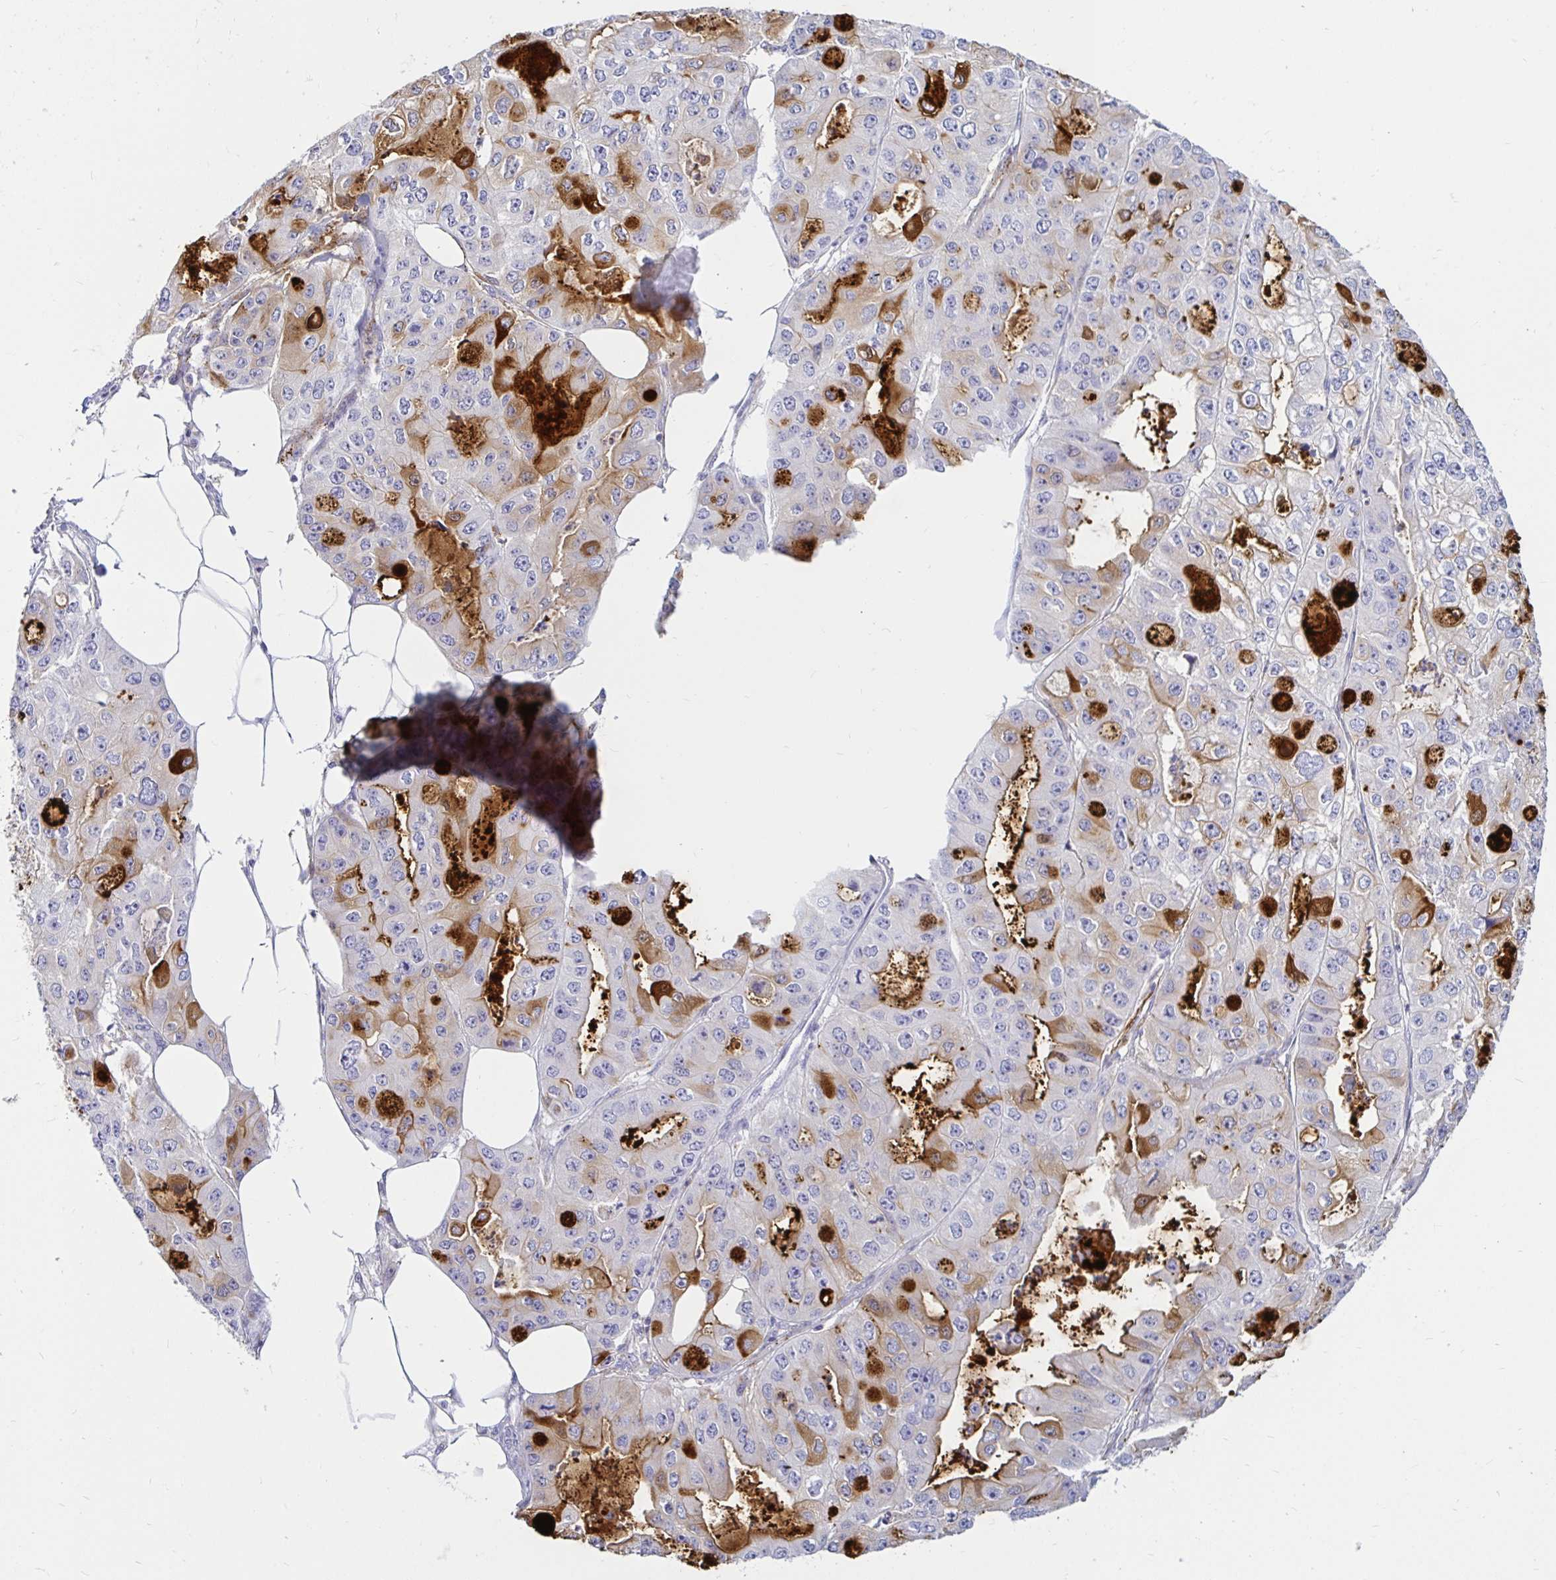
{"staining": {"intensity": "moderate", "quantity": "<25%", "location": "cytoplasmic/membranous"}, "tissue": "ovarian cancer", "cell_type": "Tumor cells", "image_type": "cancer", "snomed": [{"axis": "morphology", "description": "Cystadenocarcinoma, serous, NOS"}, {"axis": "topography", "description": "Ovary"}], "caption": "A photomicrograph of serous cystadenocarcinoma (ovarian) stained for a protein shows moderate cytoplasmic/membranous brown staining in tumor cells. Nuclei are stained in blue.", "gene": "TIMP1", "patient": {"sex": "female", "age": 56}}